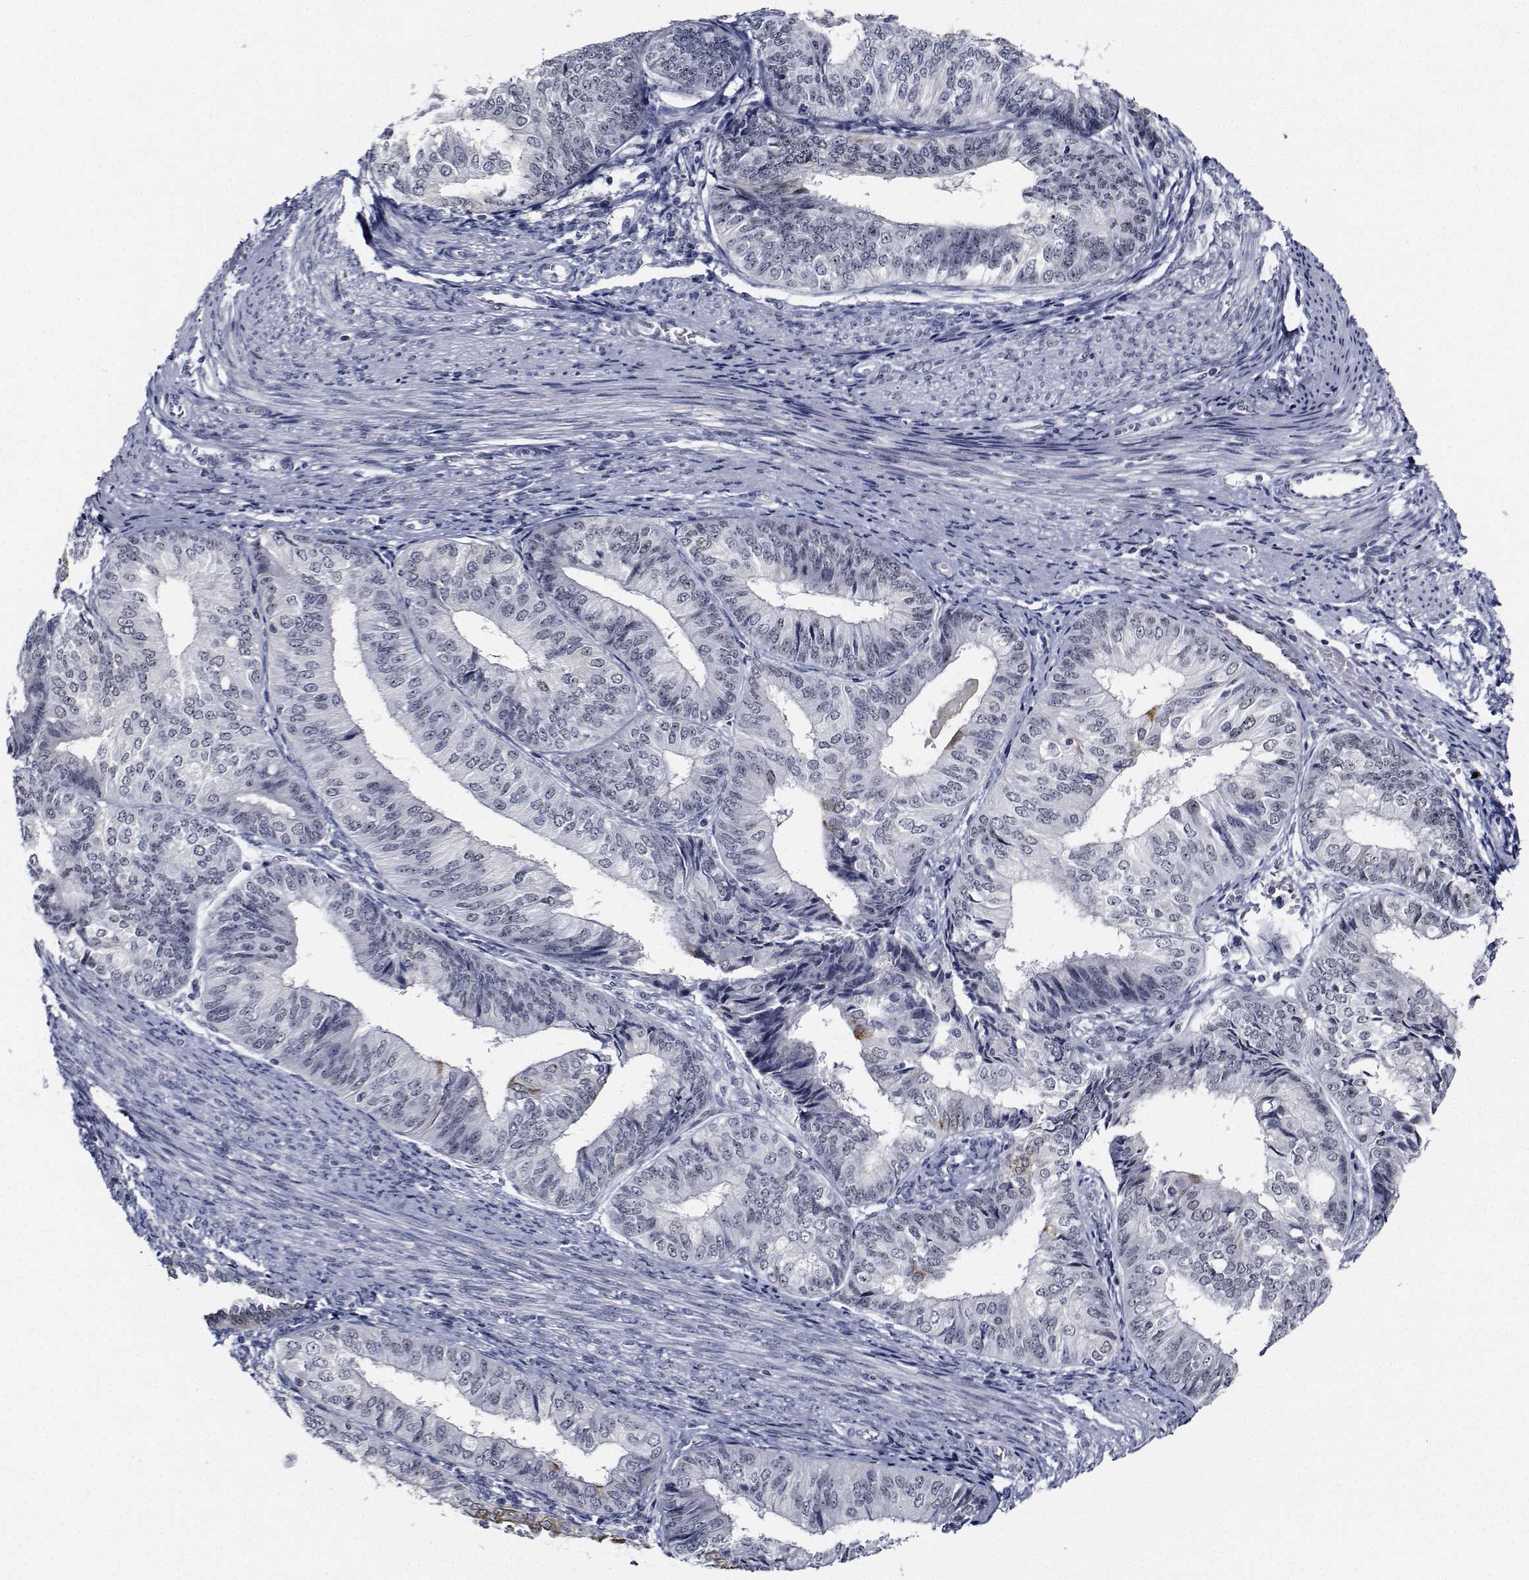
{"staining": {"intensity": "negative", "quantity": "none", "location": "none"}, "tissue": "endometrial cancer", "cell_type": "Tumor cells", "image_type": "cancer", "snomed": [{"axis": "morphology", "description": "Adenocarcinoma, NOS"}, {"axis": "topography", "description": "Endometrium"}], "caption": "DAB (3,3'-diaminobenzidine) immunohistochemical staining of adenocarcinoma (endometrial) demonstrates no significant expression in tumor cells. (Stains: DAB immunohistochemistry (IHC) with hematoxylin counter stain, Microscopy: brightfield microscopy at high magnification).", "gene": "NVL", "patient": {"sex": "female", "age": 58}}